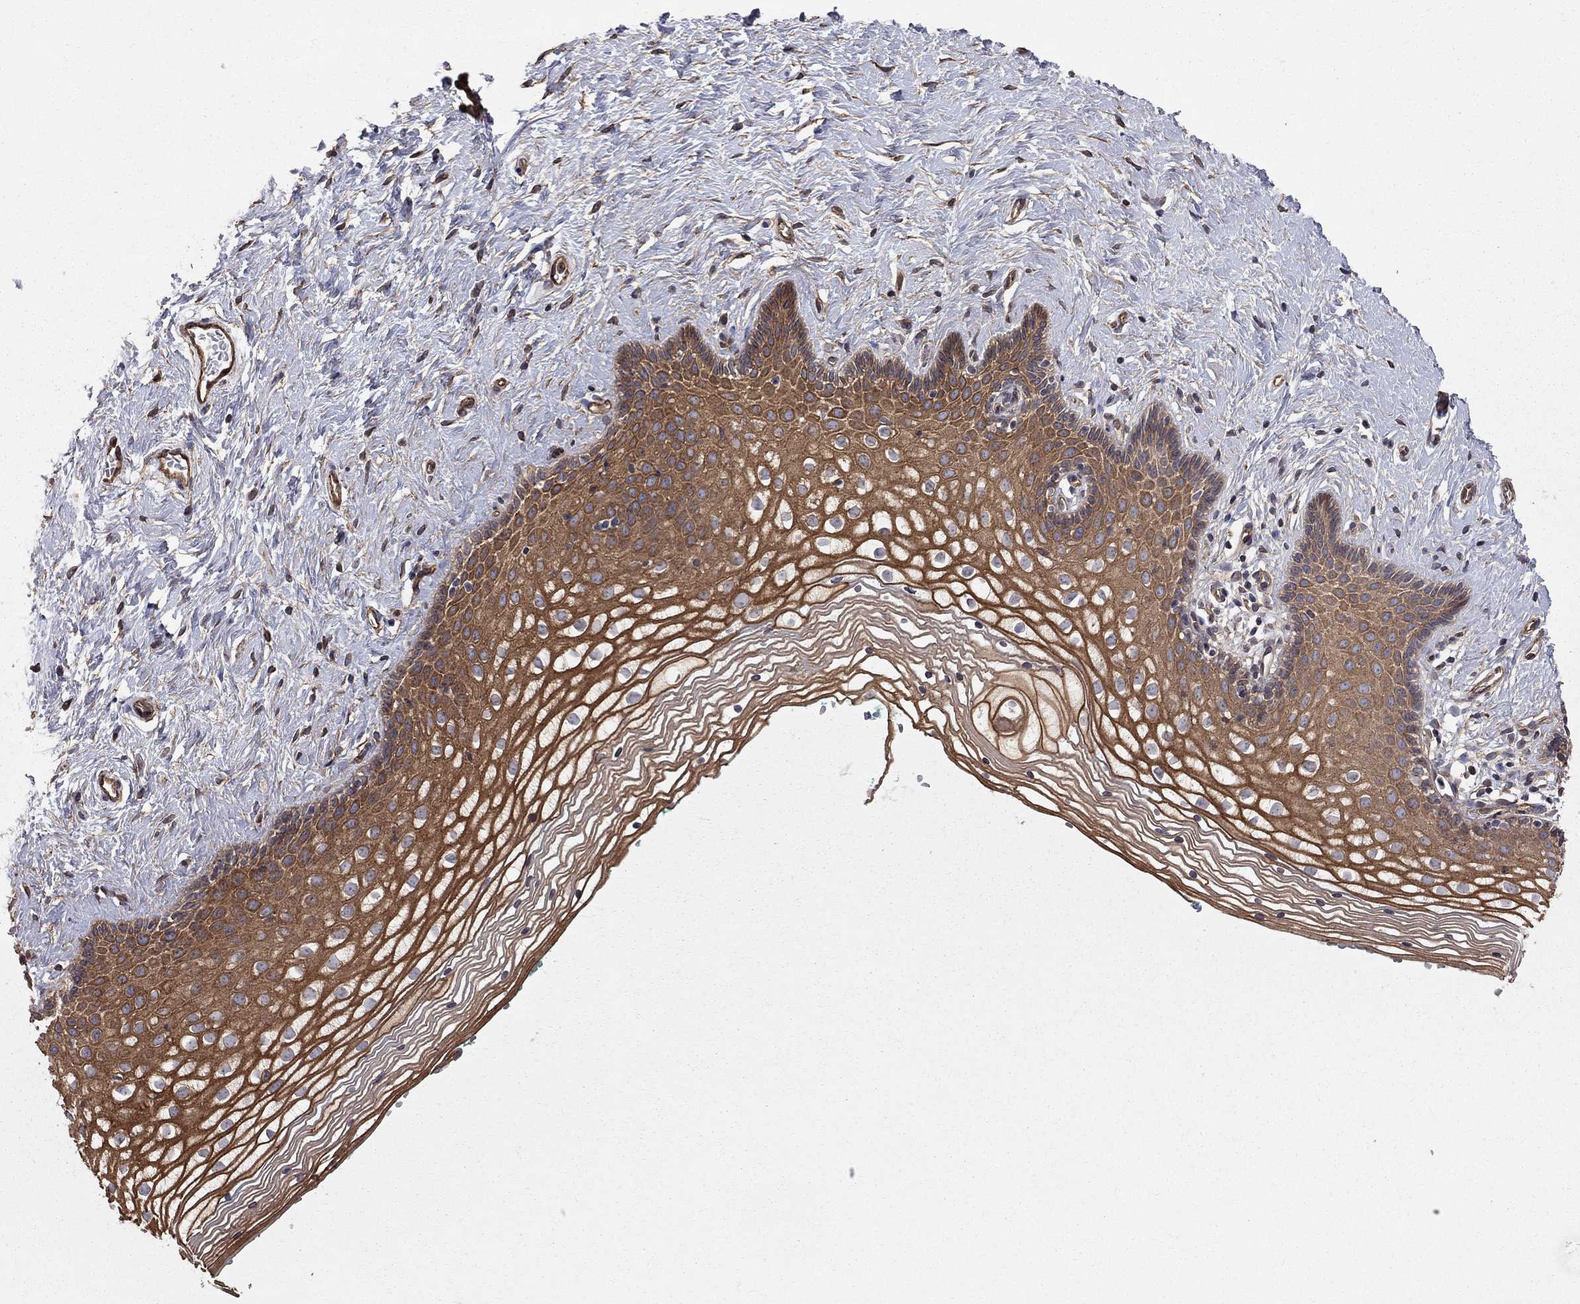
{"staining": {"intensity": "strong", "quantity": ">75%", "location": "cytoplasmic/membranous"}, "tissue": "vagina", "cell_type": "Squamous epithelial cells", "image_type": "normal", "snomed": [{"axis": "morphology", "description": "Normal tissue, NOS"}, {"axis": "topography", "description": "Vagina"}], "caption": "The photomicrograph exhibits a brown stain indicating the presence of a protein in the cytoplasmic/membranous of squamous epithelial cells in vagina. The protein is stained brown, and the nuclei are stained in blue (DAB (3,3'-diaminobenzidine) IHC with brightfield microscopy, high magnification).", "gene": "RASEF", "patient": {"sex": "female", "age": 36}}